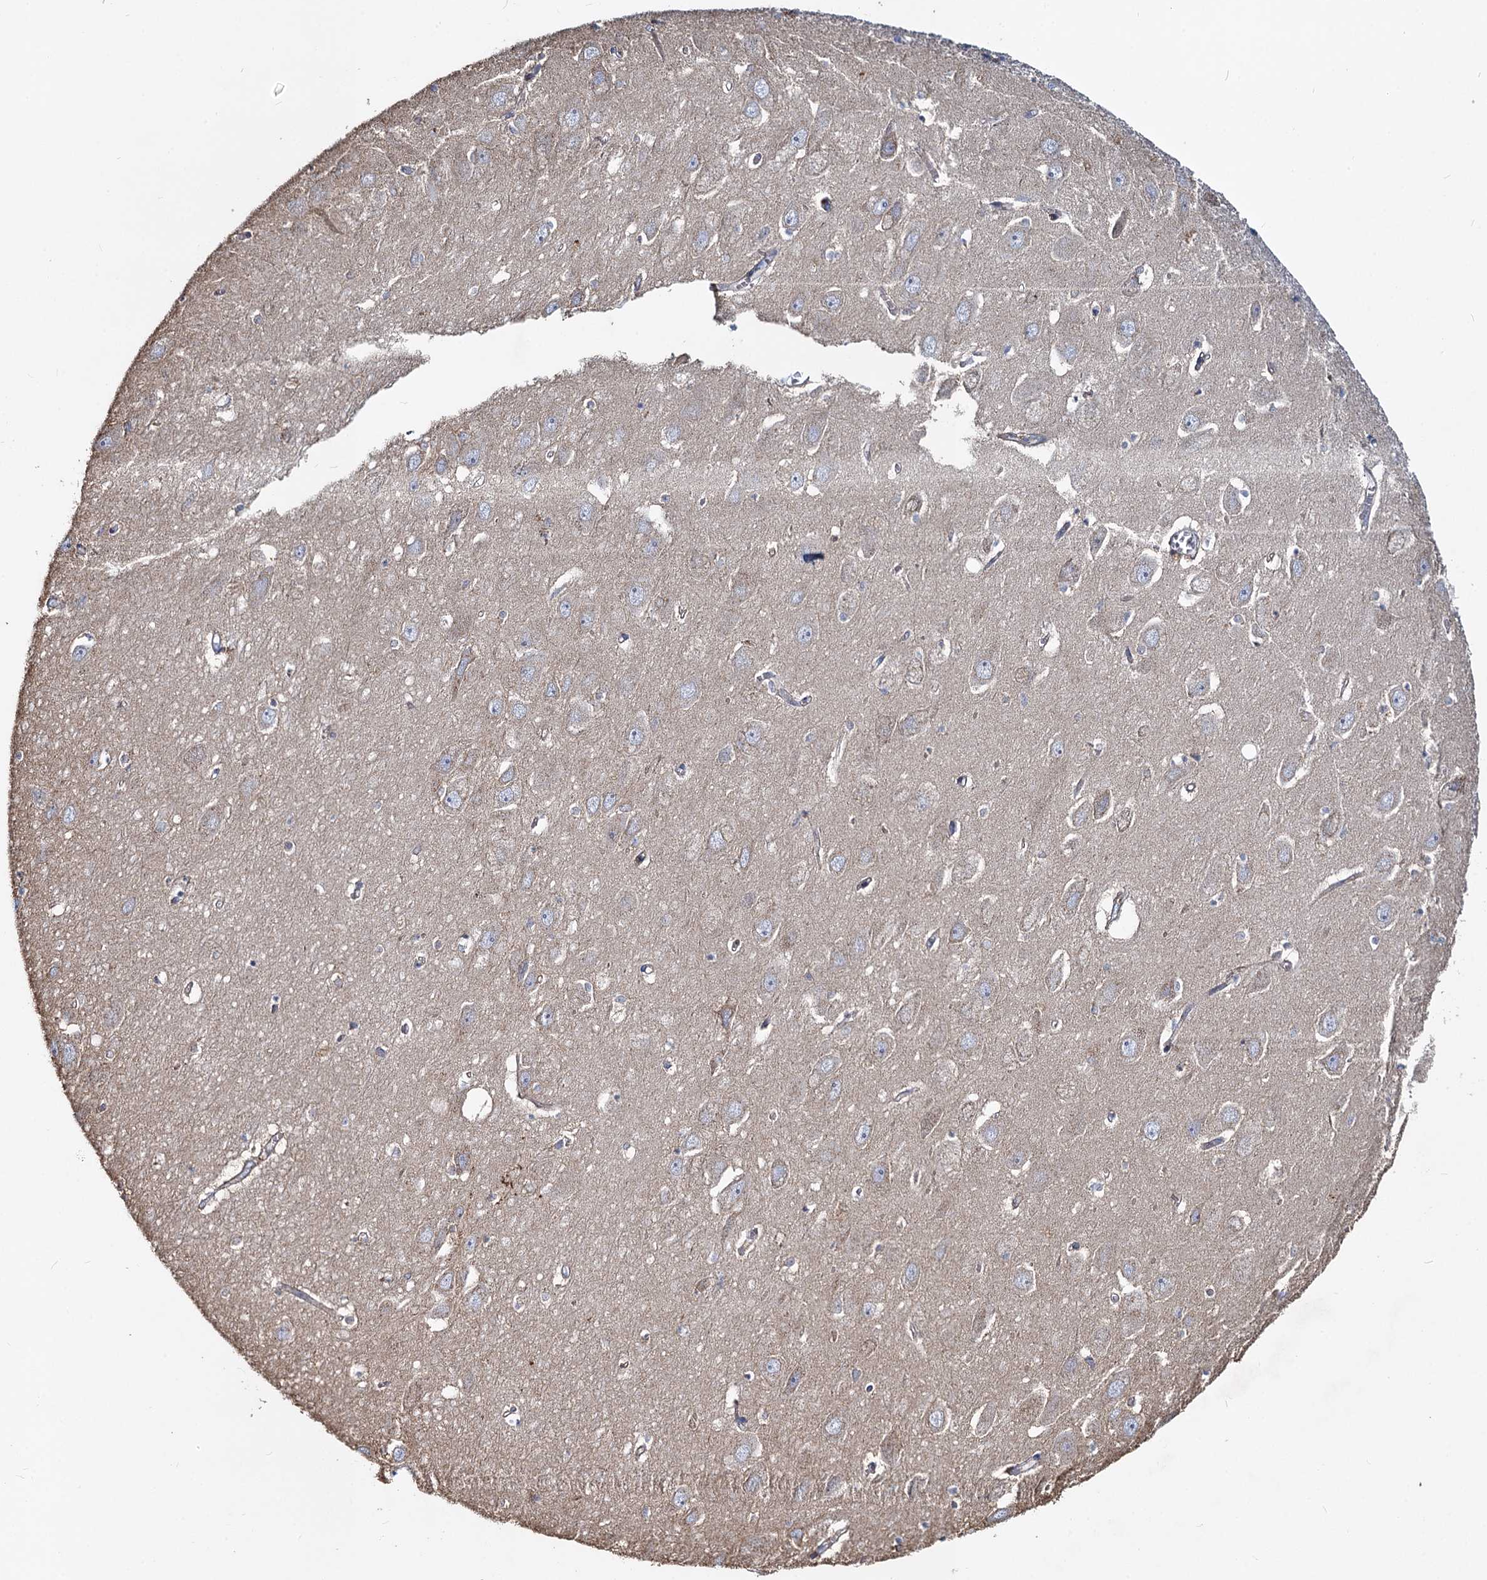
{"staining": {"intensity": "negative", "quantity": "none", "location": "none"}, "tissue": "hippocampus", "cell_type": "Glial cells", "image_type": "normal", "snomed": [{"axis": "morphology", "description": "Normal tissue, NOS"}, {"axis": "topography", "description": "Hippocampus"}], "caption": "Immunohistochemistry (IHC) image of normal human hippocampus stained for a protein (brown), which exhibits no staining in glial cells. Brightfield microscopy of immunohistochemistry (IHC) stained with DAB (3,3'-diaminobenzidine) (brown) and hematoxylin (blue), captured at high magnification.", "gene": "DCUN1D2", "patient": {"sex": "female", "age": 64}}